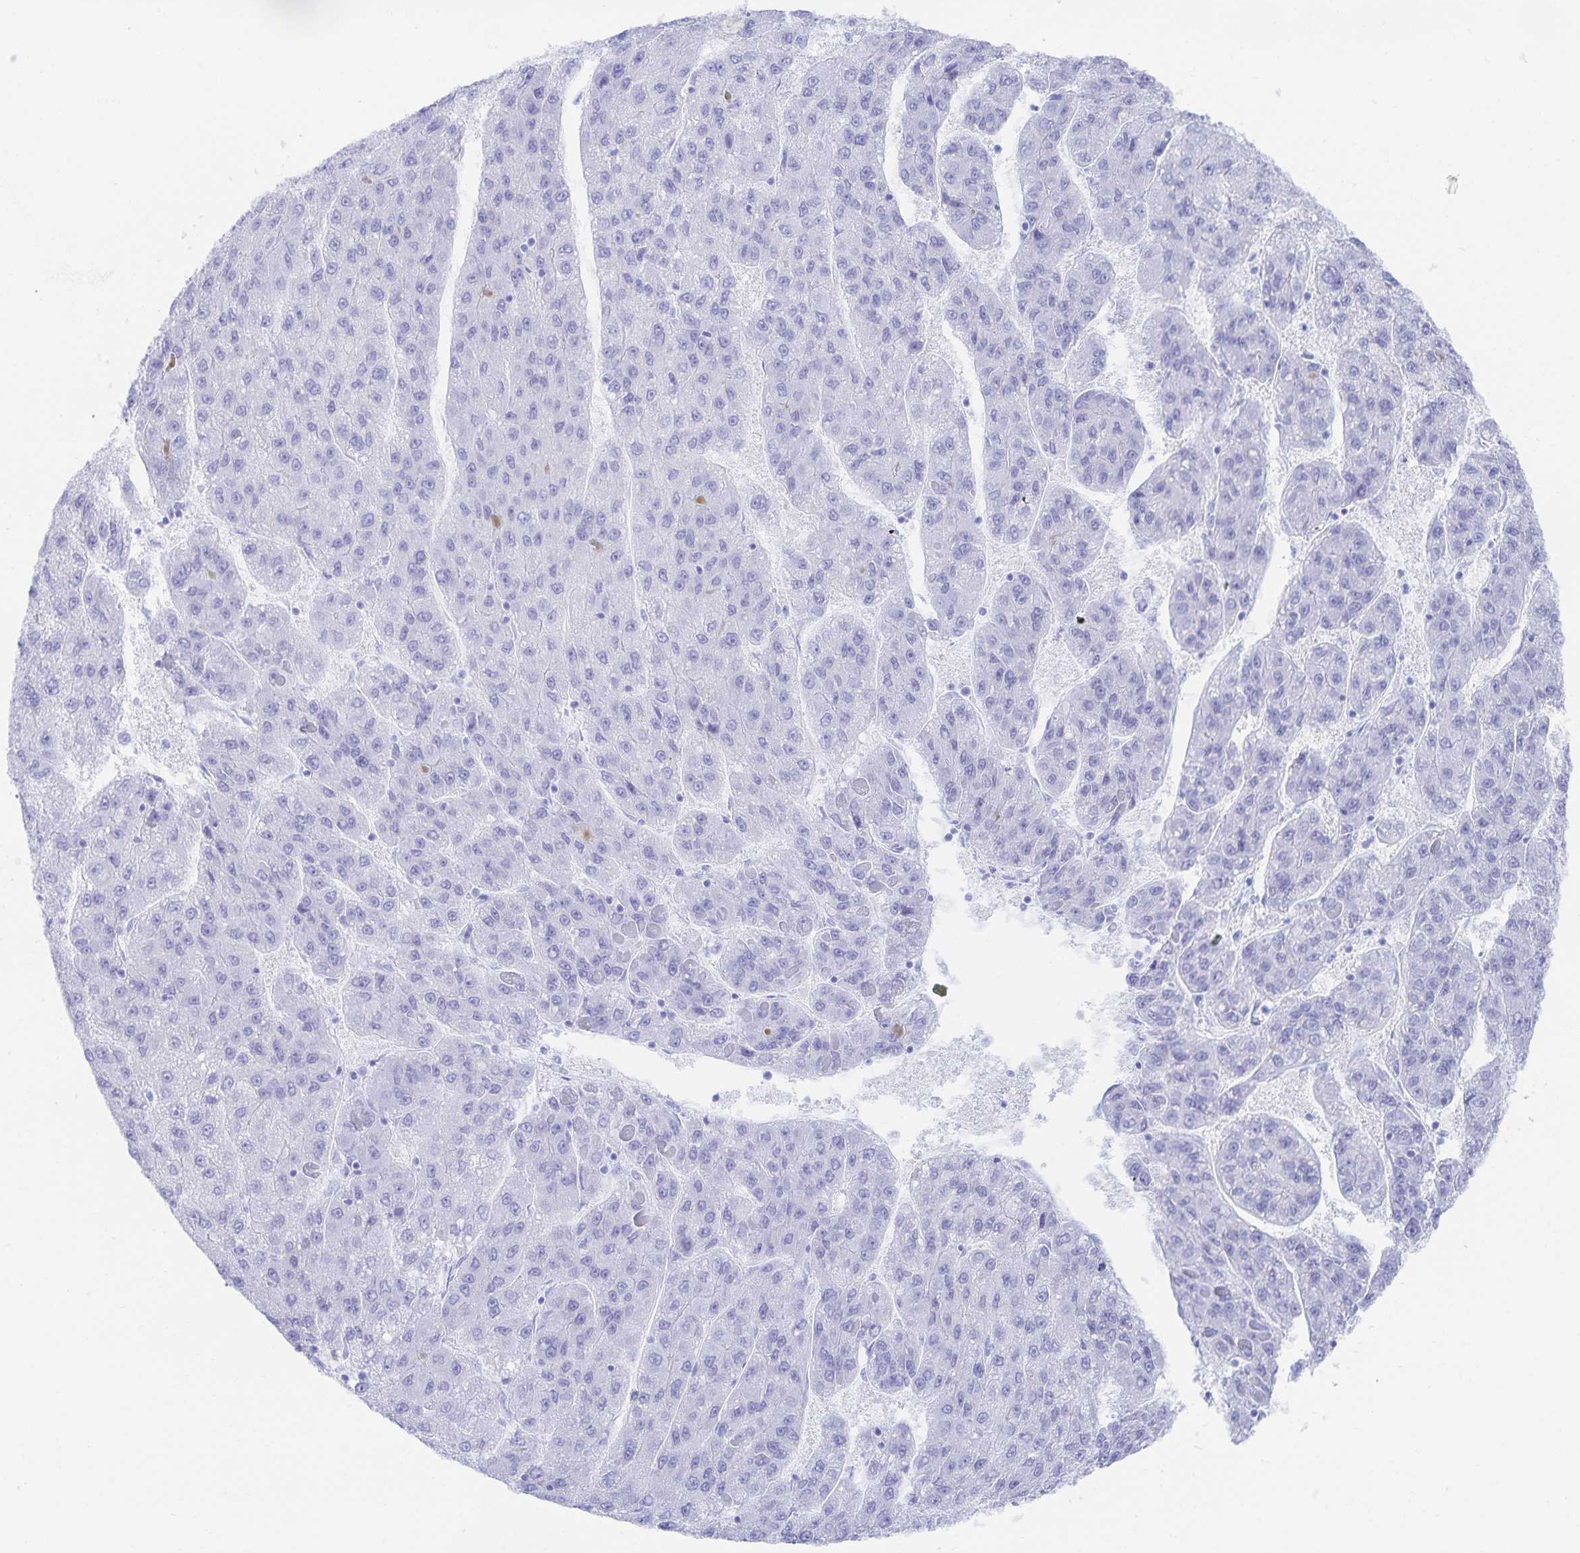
{"staining": {"intensity": "negative", "quantity": "none", "location": "none"}, "tissue": "liver cancer", "cell_type": "Tumor cells", "image_type": "cancer", "snomed": [{"axis": "morphology", "description": "Carcinoma, Hepatocellular, NOS"}, {"axis": "topography", "description": "Liver"}], "caption": "DAB (3,3'-diaminobenzidine) immunohistochemical staining of liver cancer shows no significant expression in tumor cells. The staining was performed using DAB (3,3'-diaminobenzidine) to visualize the protein expression in brown, while the nuclei were stained in blue with hematoxylin (Magnification: 20x).", "gene": "SNTN", "patient": {"sex": "female", "age": 82}}